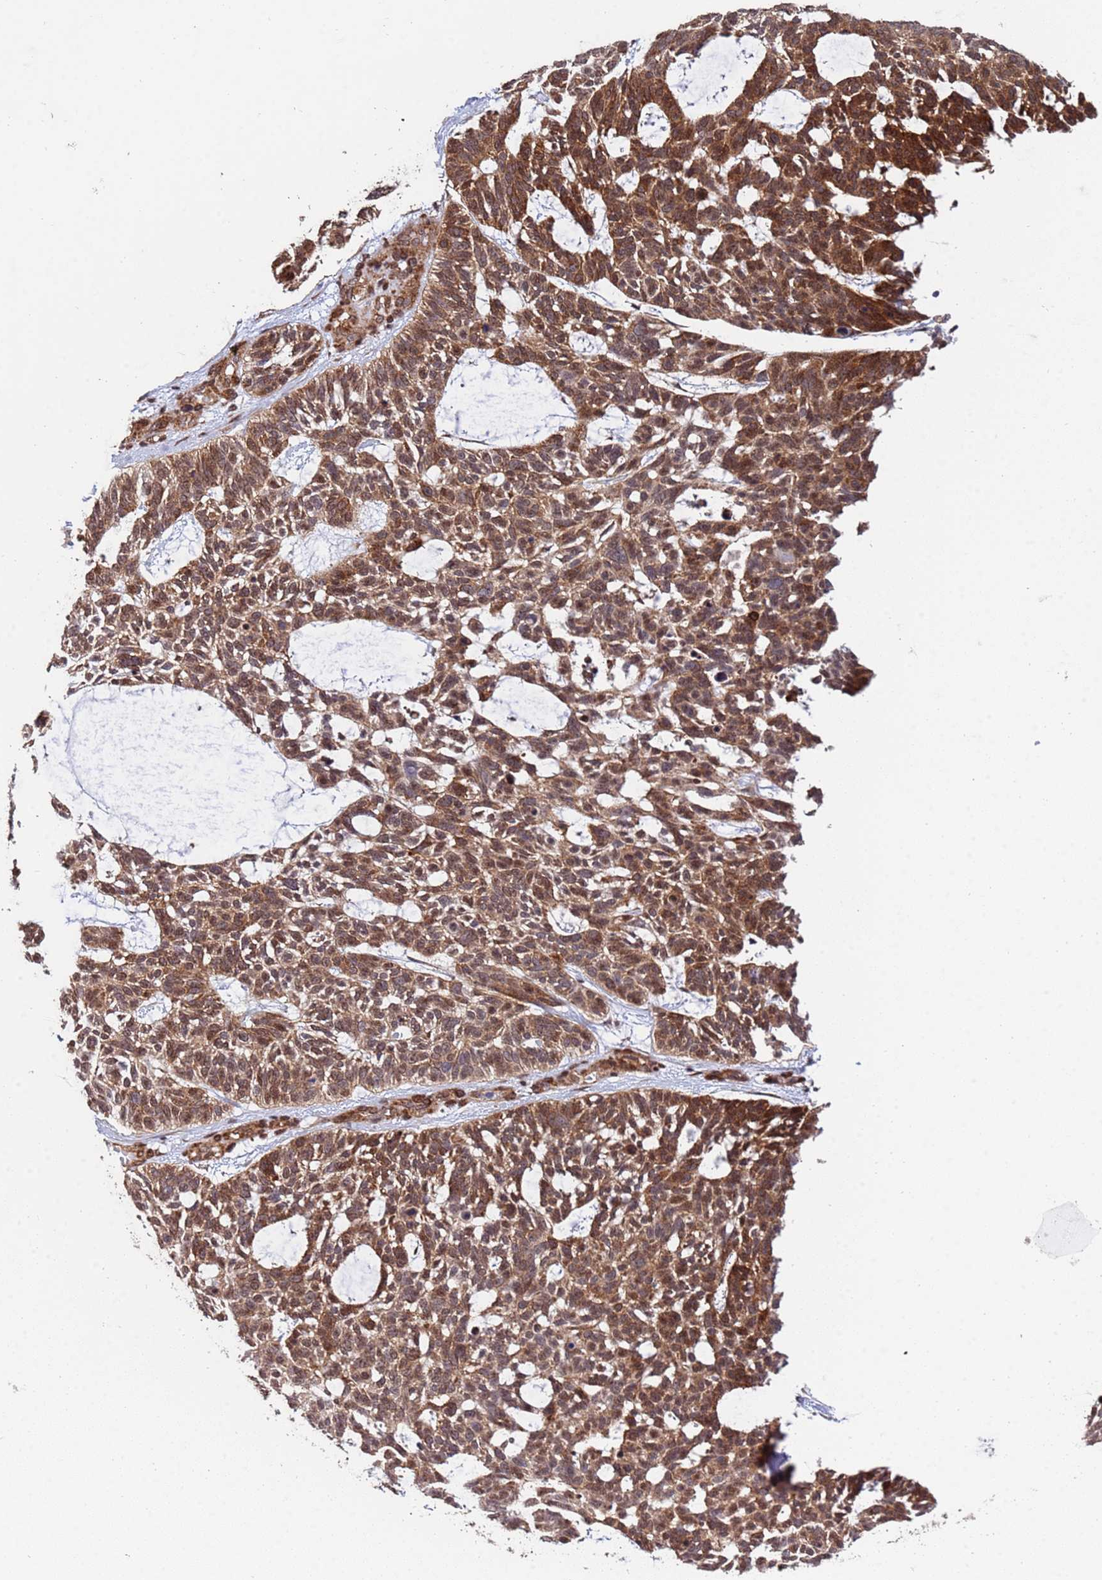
{"staining": {"intensity": "moderate", "quantity": ">75%", "location": "cytoplasmic/membranous,nuclear"}, "tissue": "skin cancer", "cell_type": "Tumor cells", "image_type": "cancer", "snomed": [{"axis": "morphology", "description": "Basal cell carcinoma"}, {"axis": "topography", "description": "Skin"}], "caption": "This histopathology image shows immunohistochemistry staining of basal cell carcinoma (skin), with medium moderate cytoplasmic/membranous and nuclear expression in about >75% of tumor cells.", "gene": "TRIP6", "patient": {"sex": "male", "age": 88}}